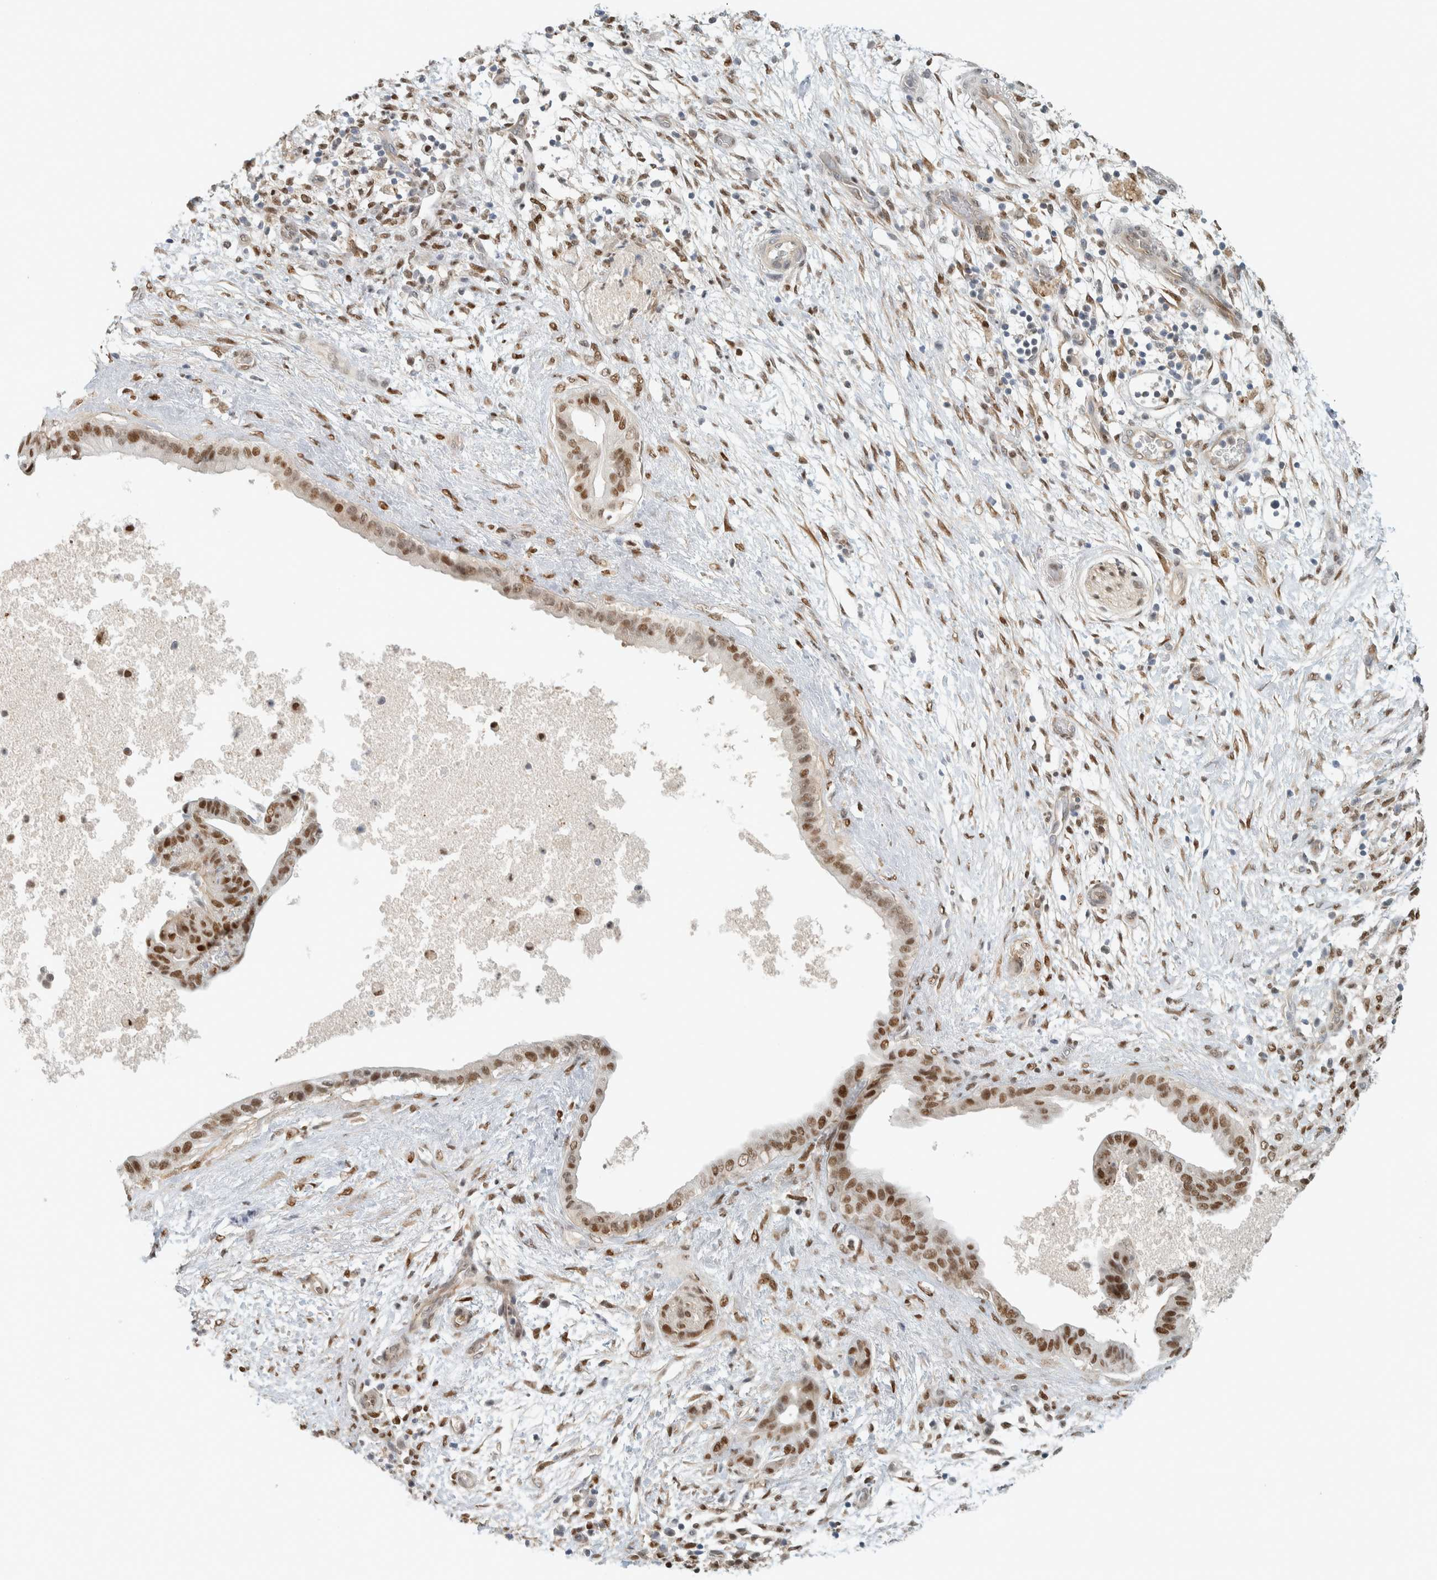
{"staining": {"intensity": "moderate", "quantity": ">75%", "location": "nuclear"}, "tissue": "pancreatic cancer", "cell_type": "Tumor cells", "image_type": "cancer", "snomed": [{"axis": "morphology", "description": "Adenocarcinoma, NOS"}, {"axis": "topography", "description": "Pancreas"}], "caption": "Human pancreatic adenocarcinoma stained with a protein marker exhibits moderate staining in tumor cells.", "gene": "TFE3", "patient": {"sex": "female", "age": 78}}